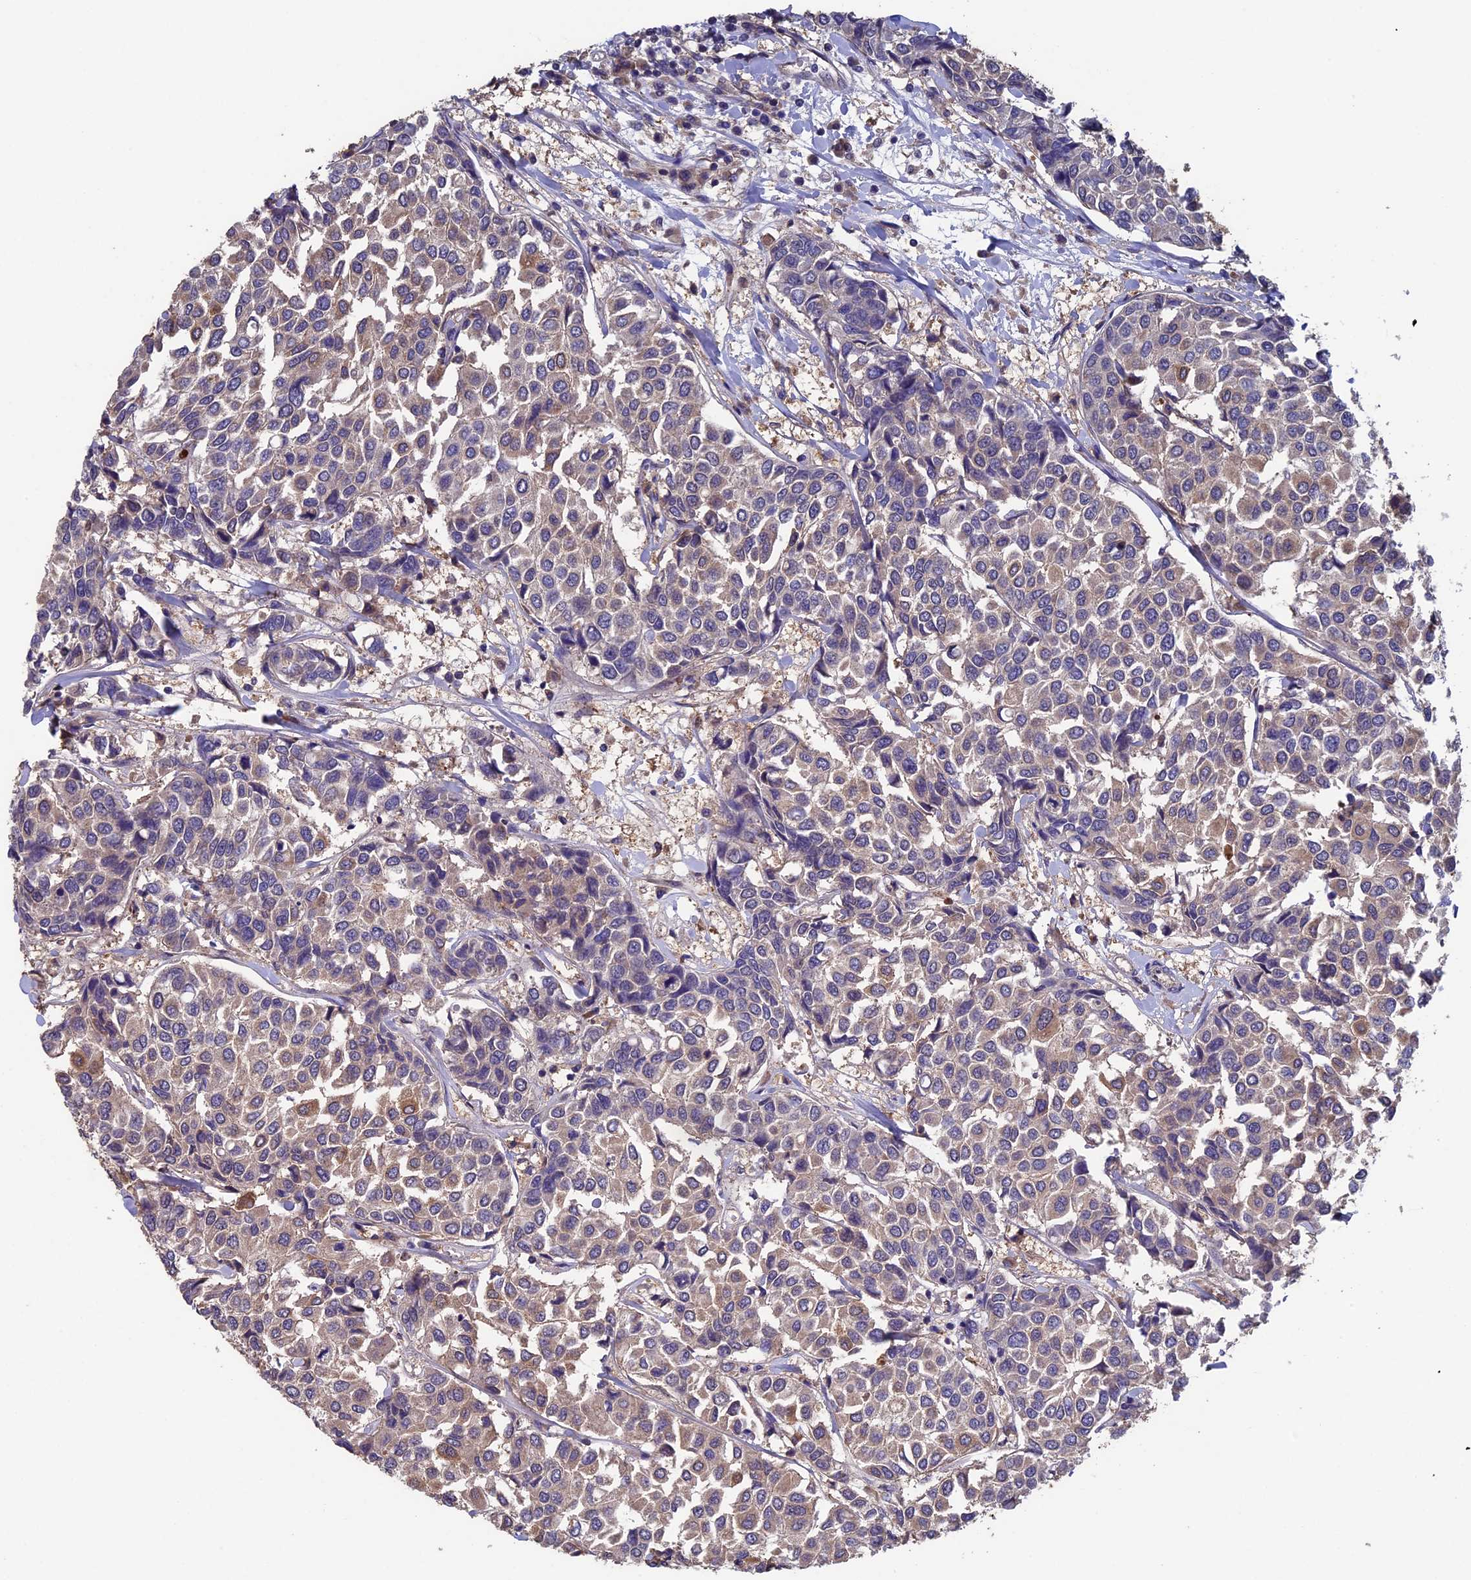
{"staining": {"intensity": "weak", "quantity": "<25%", "location": "cytoplasmic/membranous"}, "tissue": "breast cancer", "cell_type": "Tumor cells", "image_type": "cancer", "snomed": [{"axis": "morphology", "description": "Duct carcinoma"}, {"axis": "topography", "description": "Breast"}], "caption": "High magnification brightfield microscopy of infiltrating ductal carcinoma (breast) stained with DAB (3,3'-diaminobenzidine) (brown) and counterstained with hematoxylin (blue): tumor cells show no significant staining.", "gene": "LCMT1", "patient": {"sex": "female", "age": 55}}